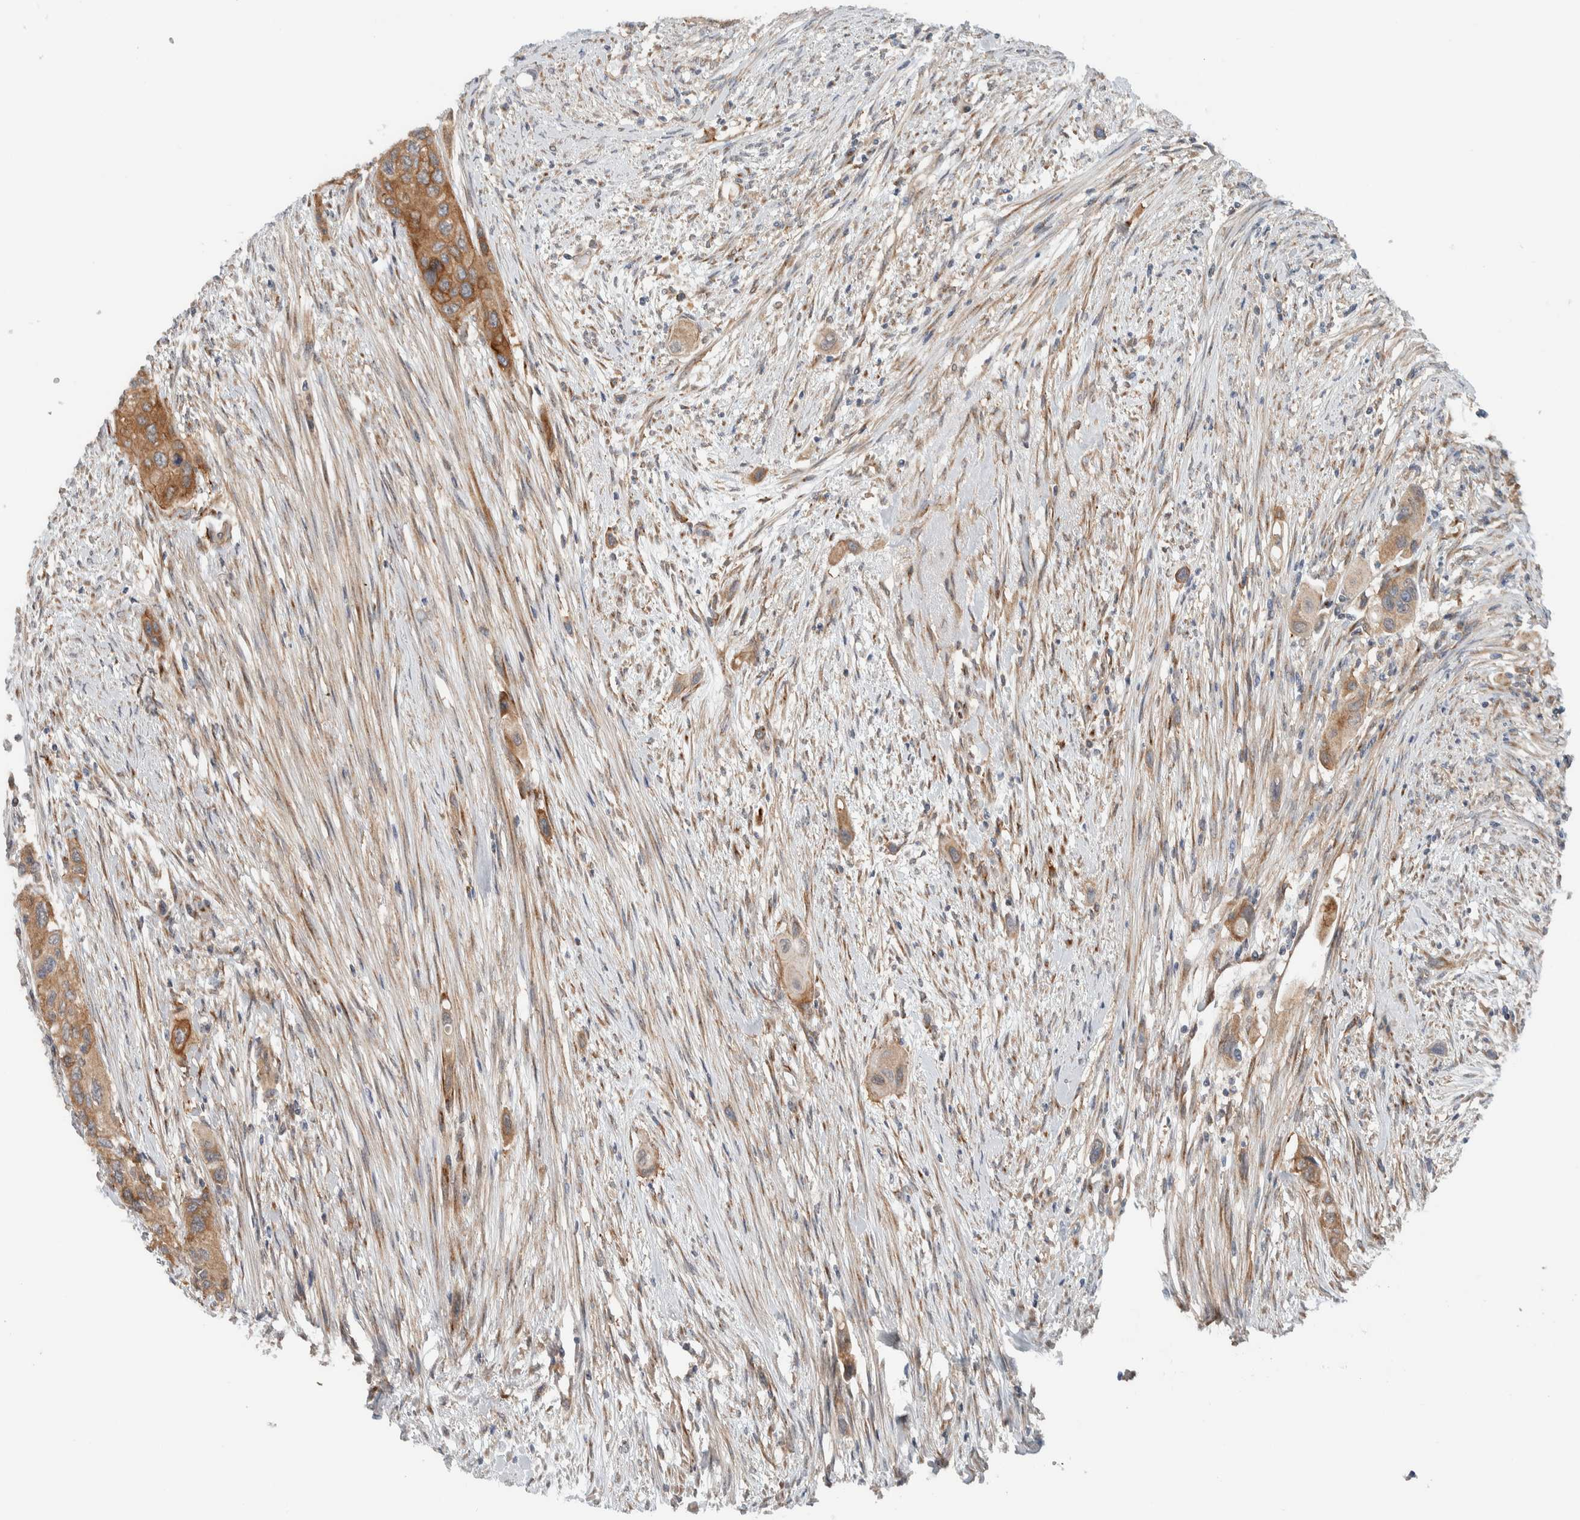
{"staining": {"intensity": "moderate", "quantity": ">75%", "location": "cytoplasmic/membranous"}, "tissue": "urothelial cancer", "cell_type": "Tumor cells", "image_type": "cancer", "snomed": [{"axis": "morphology", "description": "Urothelial carcinoma, High grade"}, {"axis": "topography", "description": "Urinary bladder"}], "caption": "Protein expression analysis of human urothelial cancer reveals moderate cytoplasmic/membranous expression in about >75% of tumor cells.", "gene": "RERE", "patient": {"sex": "female", "age": 56}}